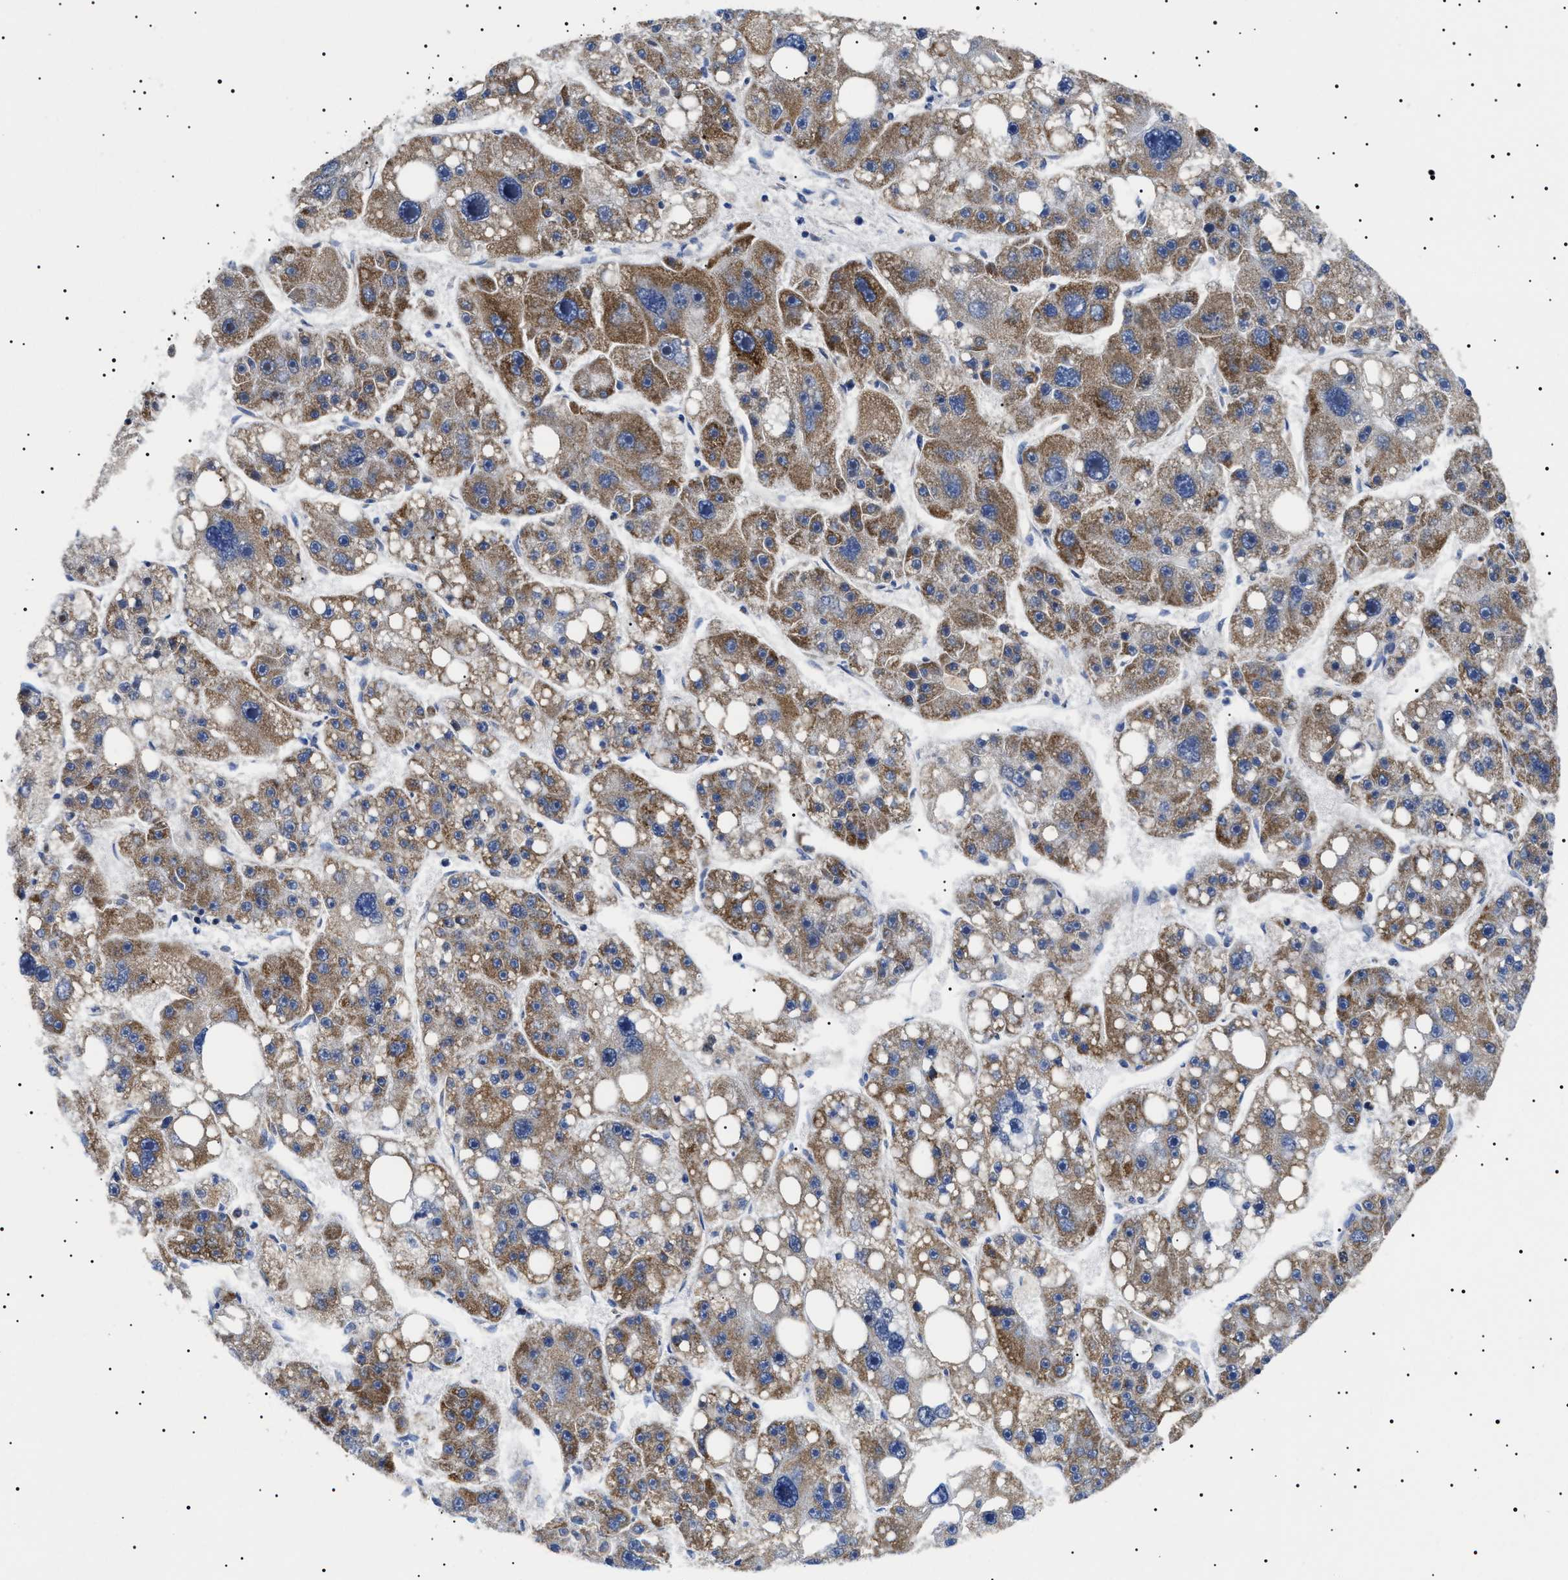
{"staining": {"intensity": "moderate", "quantity": ">75%", "location": "cytoplasmic/membranous"}, "tissue": "liver cancer", "cell_type": "Tumor cells", "image_type": "cancer", "snomed": [{"axis": "morphology", "description": "Carcinoma, Hepatocellular, NOS"}, {"axis": "topography", "description": "Liver"}], "caption": "Moderate cytoplasmic/membranous positivity is seen in about >75% of tumor cells in liver cancer (hepatocellular carcinoma).", "gene": "CHRDL2", "patient": {"sex": "female", "age": 61}}